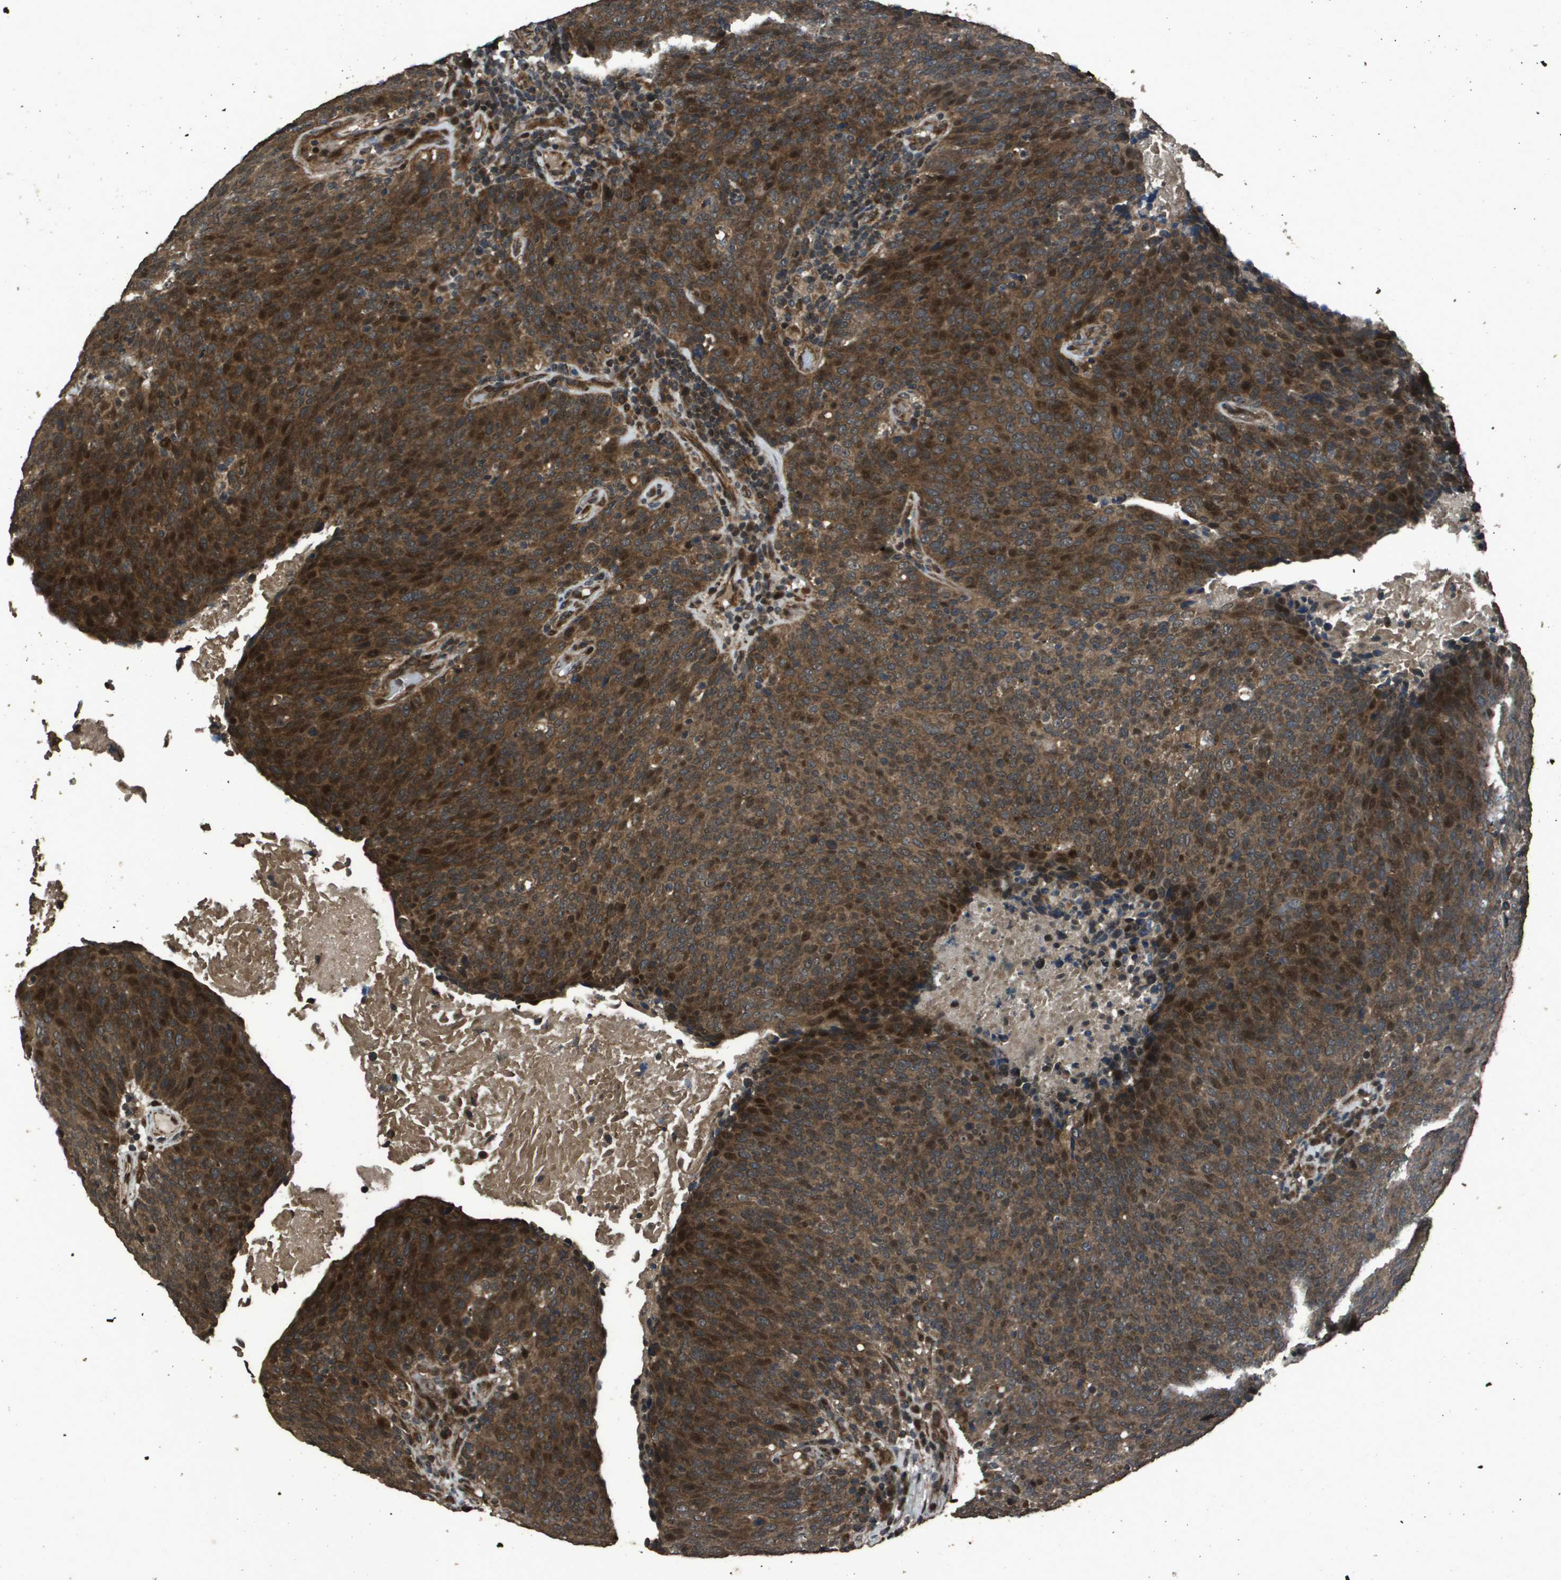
{"staining": {"intensity": "strong", "quantity": ">75%", "location": "cytoplasmic/membranous,nuclear"}, "tissue": "head and neck cancer", "cell_type": "Tumor cells", "image_type": "cancer", "snomed": [{"axis": "morphology", "description": "Squamous cell carcinoma, NOS"}, {"axis": "morphology", "description": "Squamous cell carcinoma, metastatic, NOS"}, {"axis": "topography", "description": "Lymph node"}, {"axis": "topography", "description": "Head-Neck"}], "caption": "Protein expression by immunohistochemistry (IHC) displays strong cytoplasmic/membranous and nuclear positivity in approximately >75% of tumor cells in squamous cell carcinoma (head and neck).", "gene": "FIG4", "patient": {"sex": "male", "age": 62}}